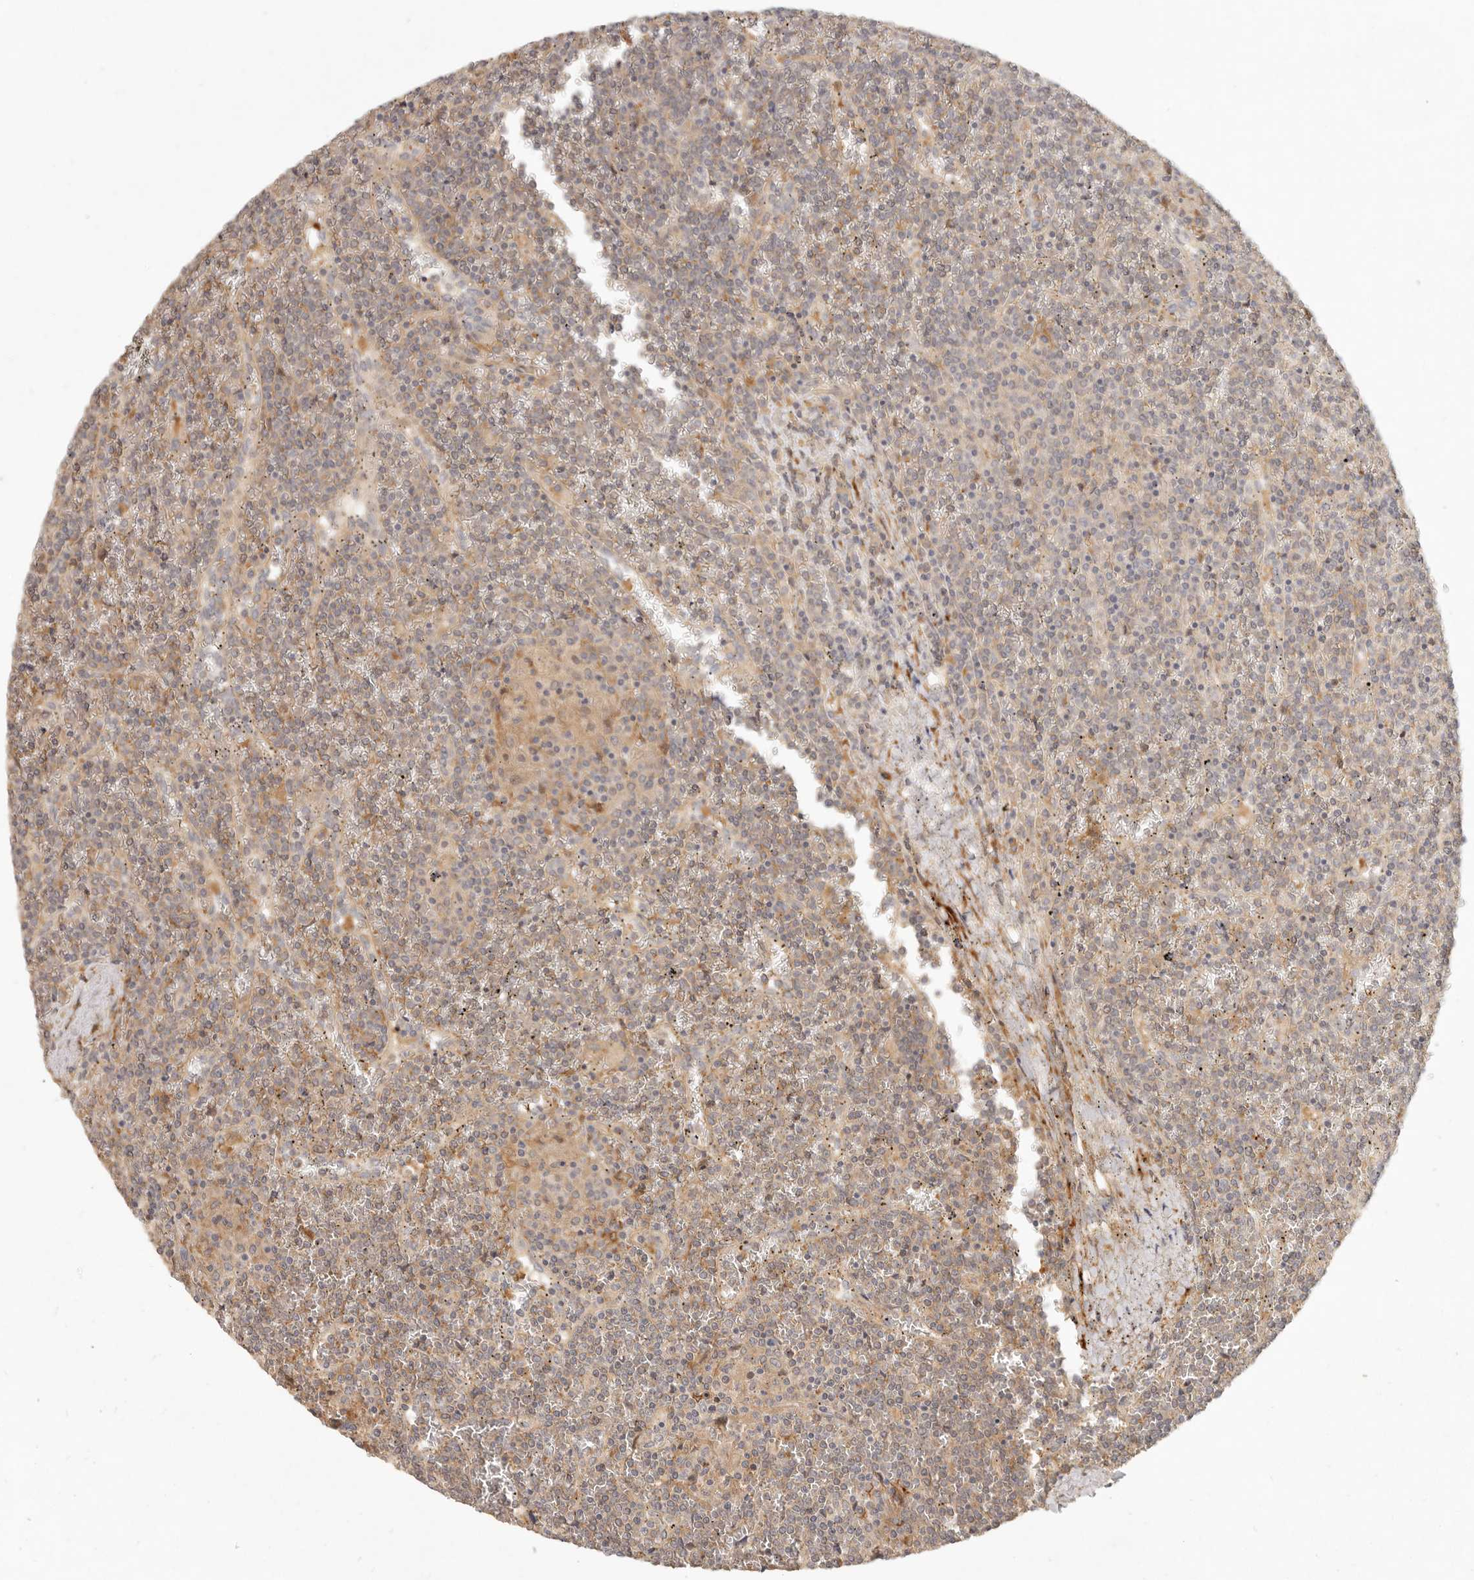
{"staining": {"intensity": "weak", "quantity": "<25%", "location": "cytoplasmic/membranous"}, "tissue": "lymphoma", "cell_type": "Tumor cells", "image_type": "cancer", "snomed": [{"axis": "morphology", "description": "Malignant lymphoma, non-Hodgkin's type, Low grade"}, {"axis": "topography", "description": "Spleen"}], "caption": "Tumor cells show no significant protein staining in lymphoma.", "gene": "VIPR1", "patient": {"sex": "female", "age": 19}}